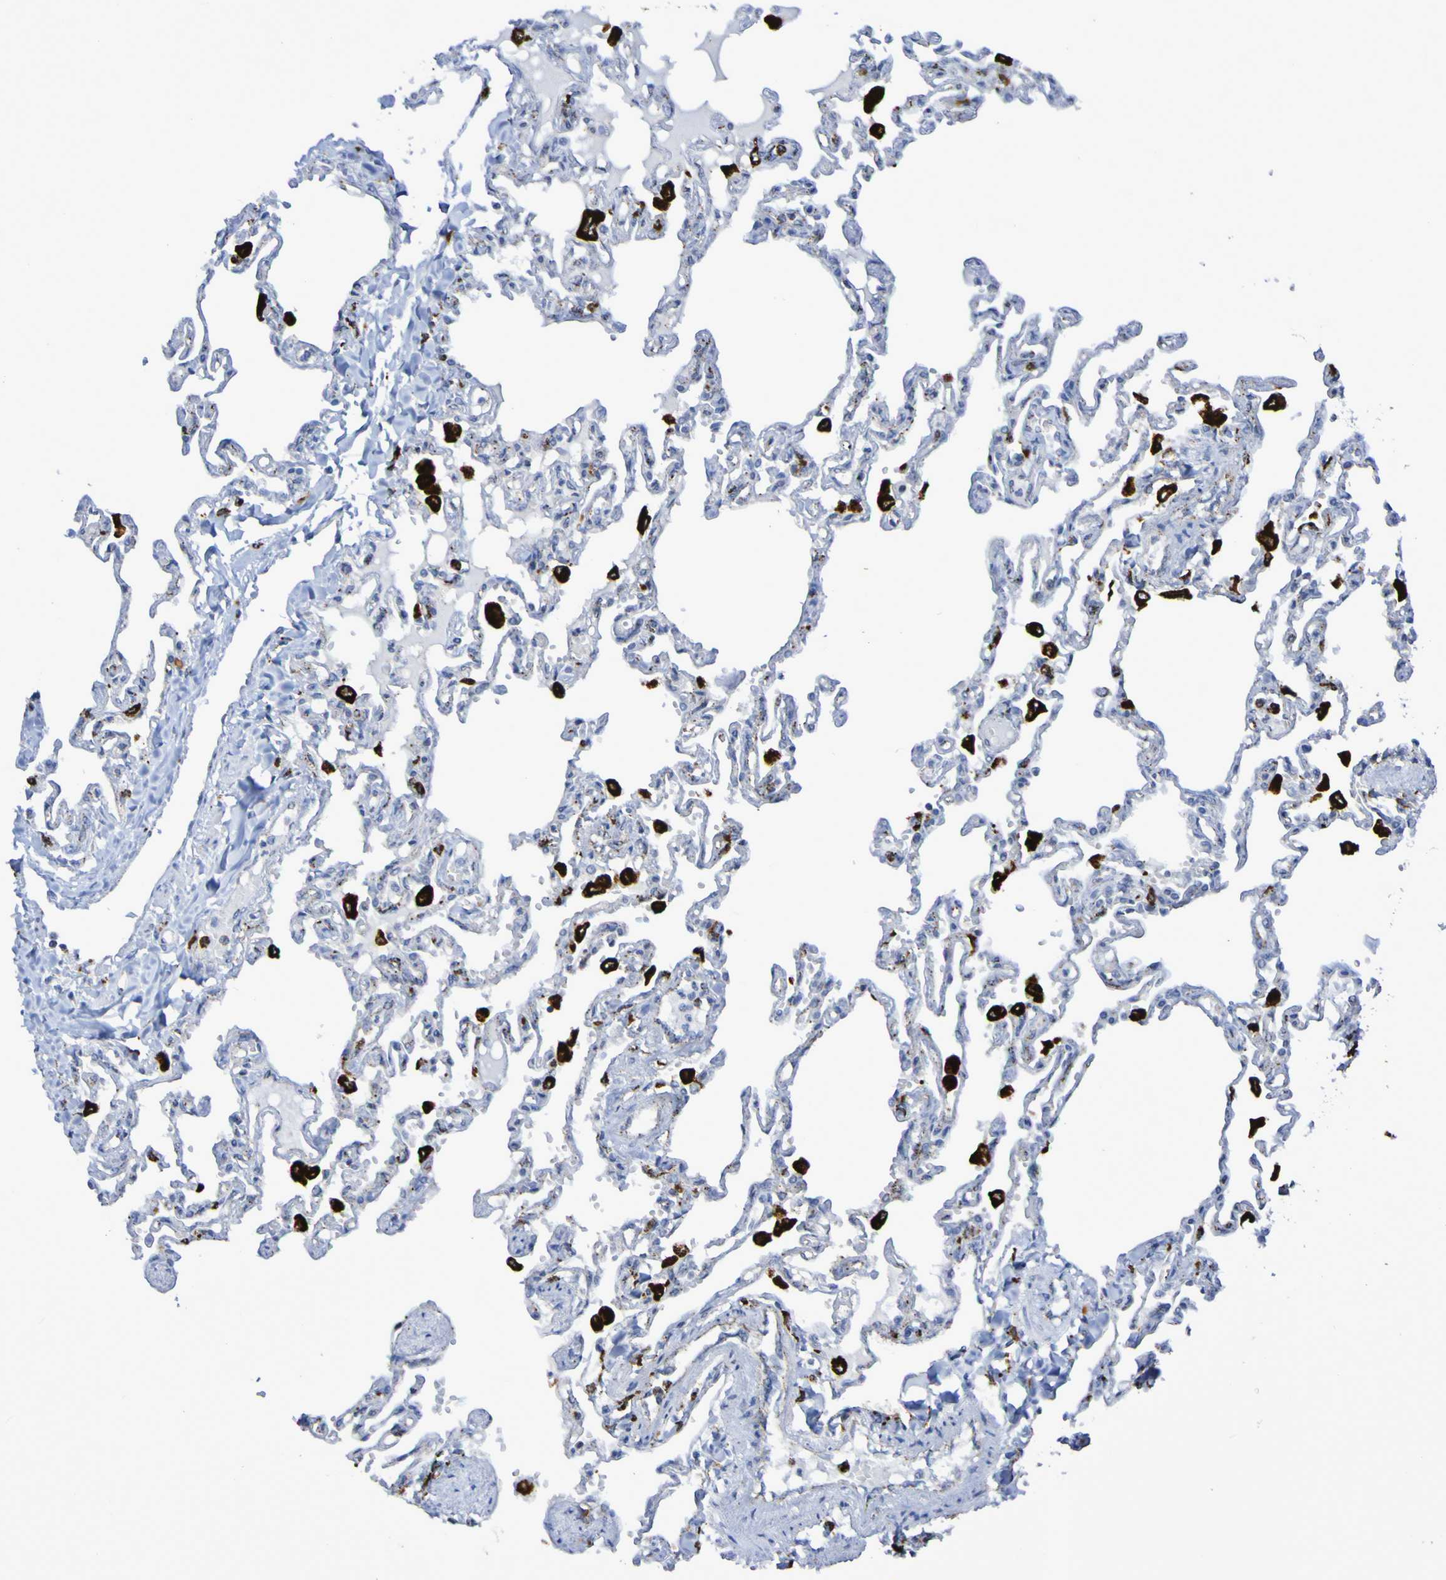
{"staining": {"intensity": "moderate", "quantity": "<25%", "location": "cytoplasmic/membranous"}, "tissue": "lung", "cell_type": "Alveolar cells", "image_type": "normal", "snomed": [{"axis": "morphology", "description": "Normal tissue, NOS"}, {"axis": "topography", "description": "Lung"}], "caption": "Immunohistochemical staining of benign lung demonstrates moderate cytoplasmic/membranous protein expression in about <25% of alveolar cells.", "gene": "TPH1", "patient": {"sex": "male", "age": 21}}